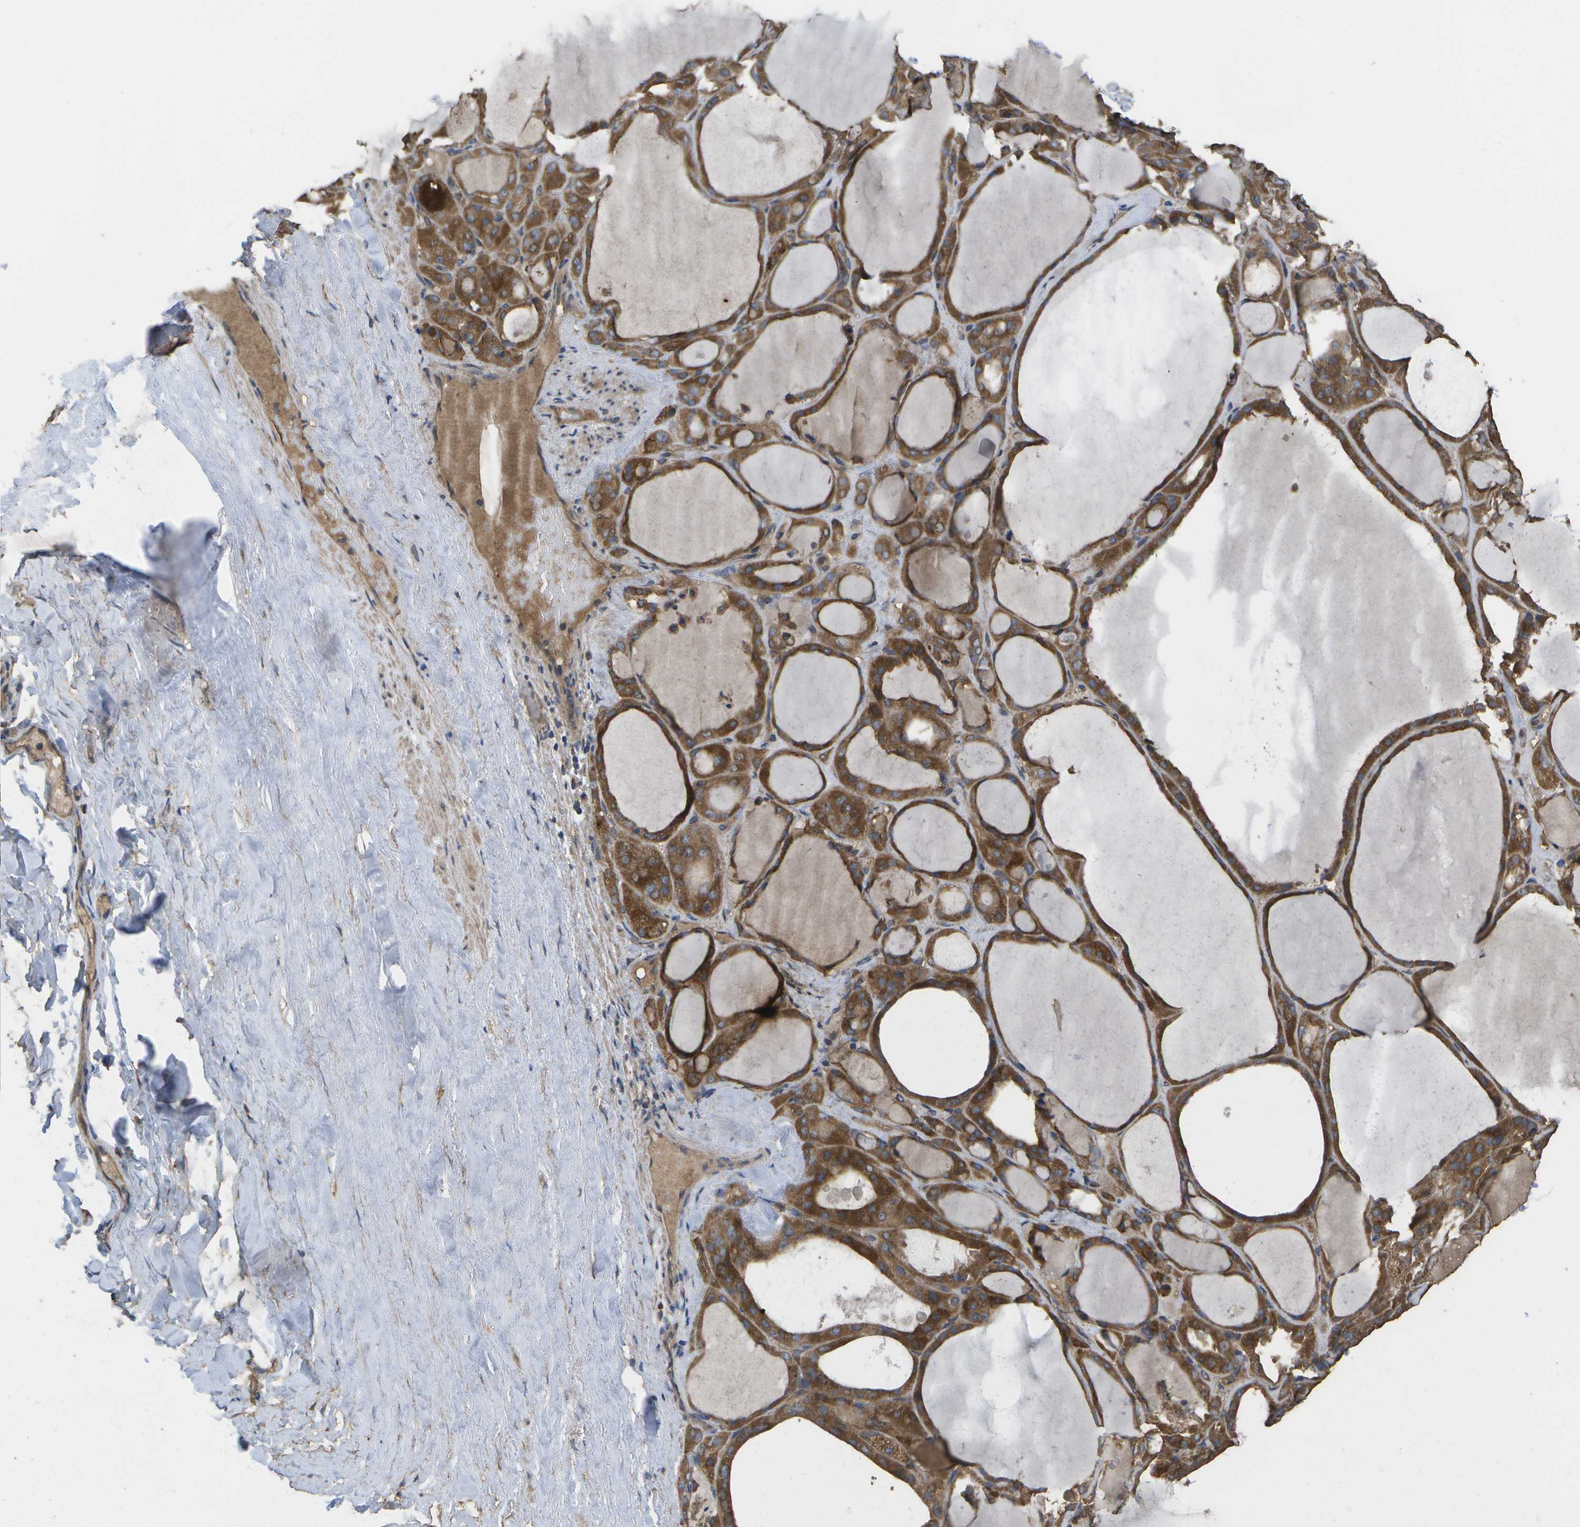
{"staining": {"intensity": "moderate", "quantity": ">75%", "location": "cytoplasmic/membranous"}, "tissue": "thyroid gland", "cell_type": "Glandular cells", "image_type": "normal", "snomed": [{"axis": "morphology", "description": "Normal tissue, NOS"}, {"axis": "morphology", "description": "Carcinoma, NOS"}, {"axis": "topography", "description": "Thyroid gland"}], "caption": "Immunohistochemistry of normal thyroid gland exhibits medium levels of moderate cytoplasmic/membranous staining in approximately >75% of glandular cells.", "gene": "SACS", "patient": {"sex": "female", "age": 86}}